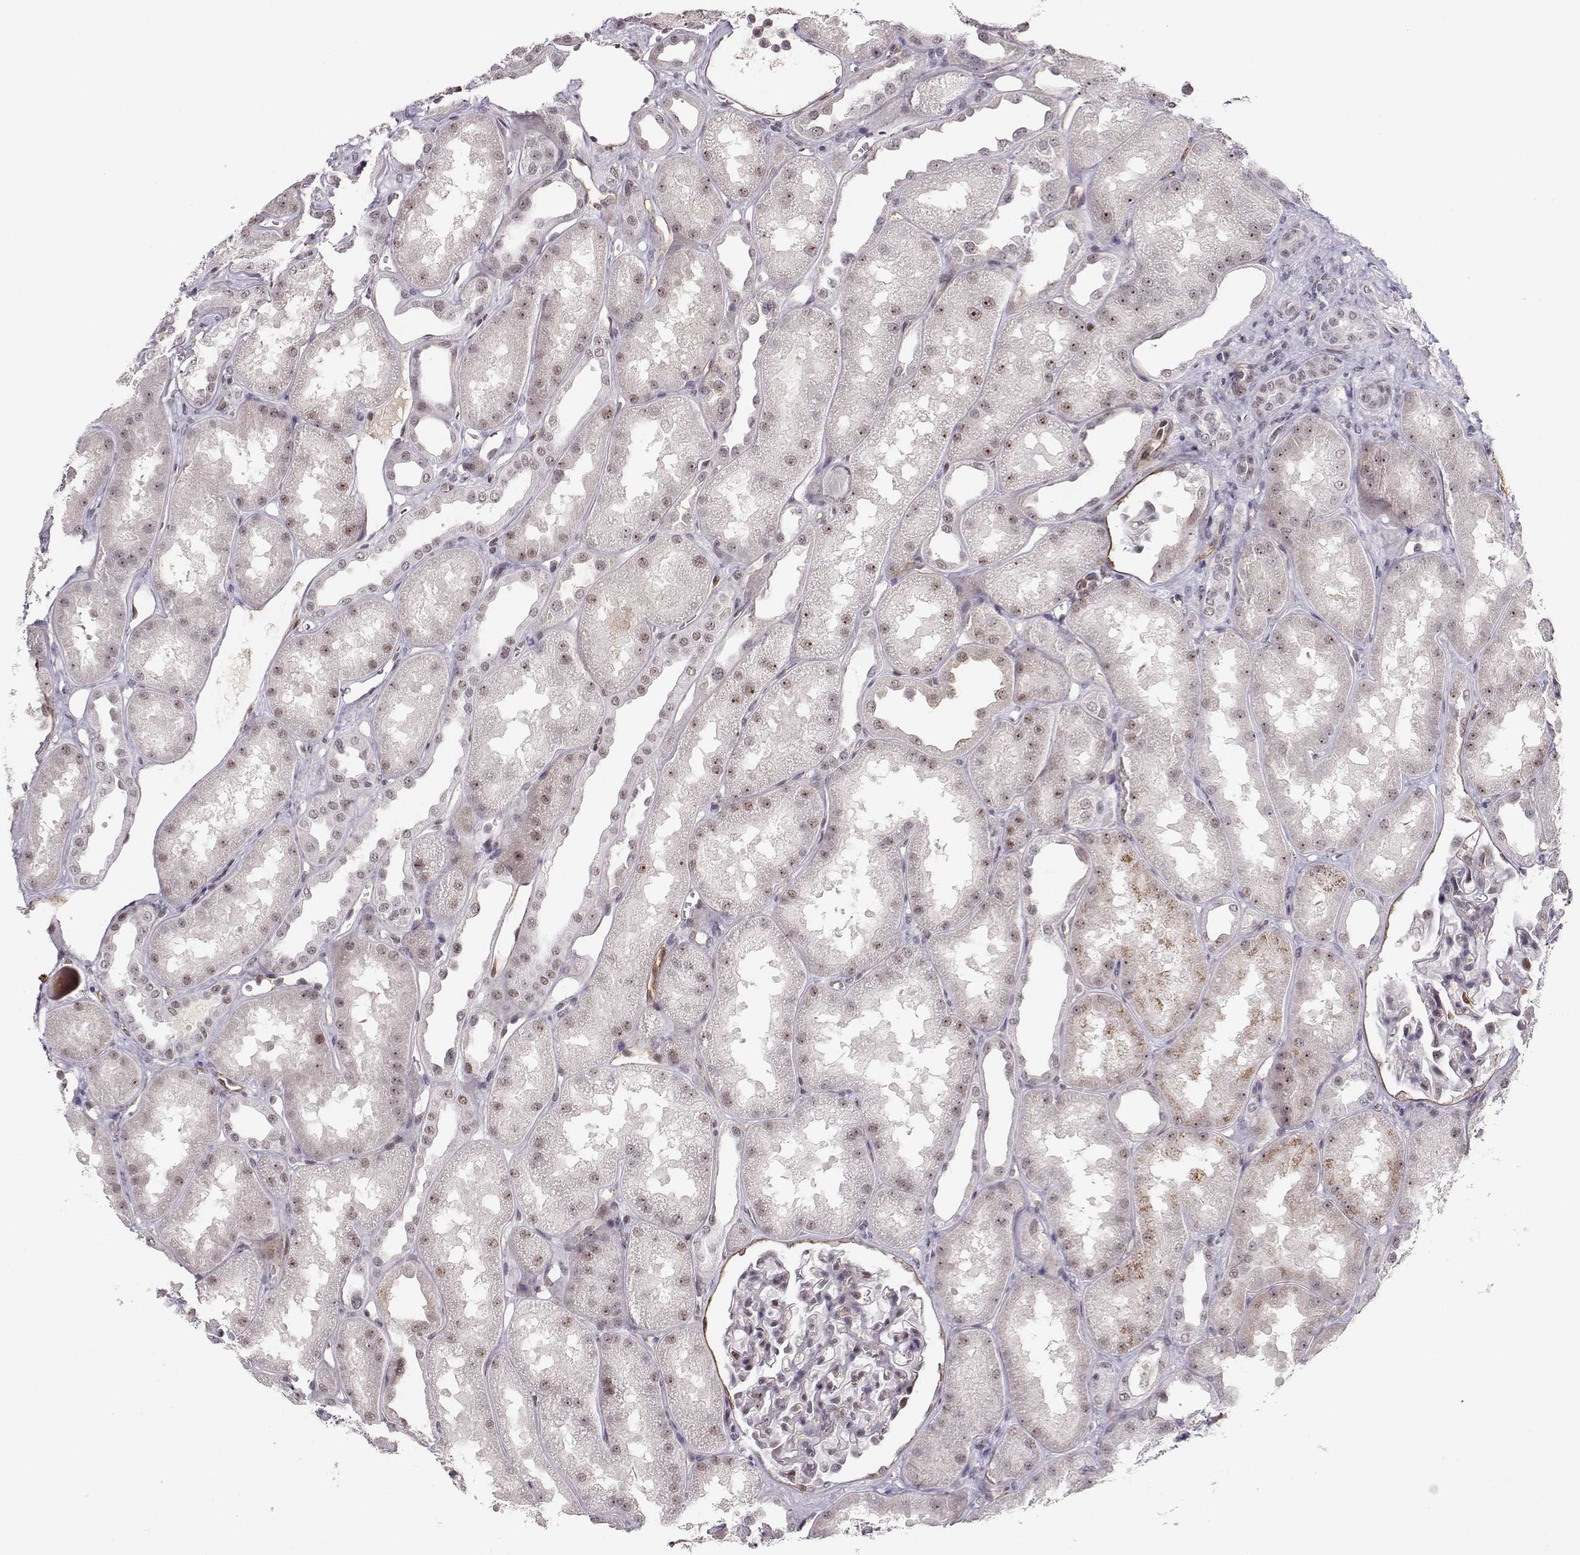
{"staining": {"intensity": "moderate", "quantity": "<25%", "location": "nuclear"}, "tissue": "kidney", "cell_type": "Cells in glomeruli", "image_type": "normal", "snomed": [{"axis": "morphology", "description": "Normal tissue, NOS"}, {"axis": "topography", "description": "Kidney"}], "caption": "Immunohistochemistry (IHC) micrograph of benign kidney stained for a protein (brown), which shows low levels of moderate nuclear expression in about <25% of cells in glomeruli.", "gene": "CIR1", "patient": {"sex": "male", "age": 61}}